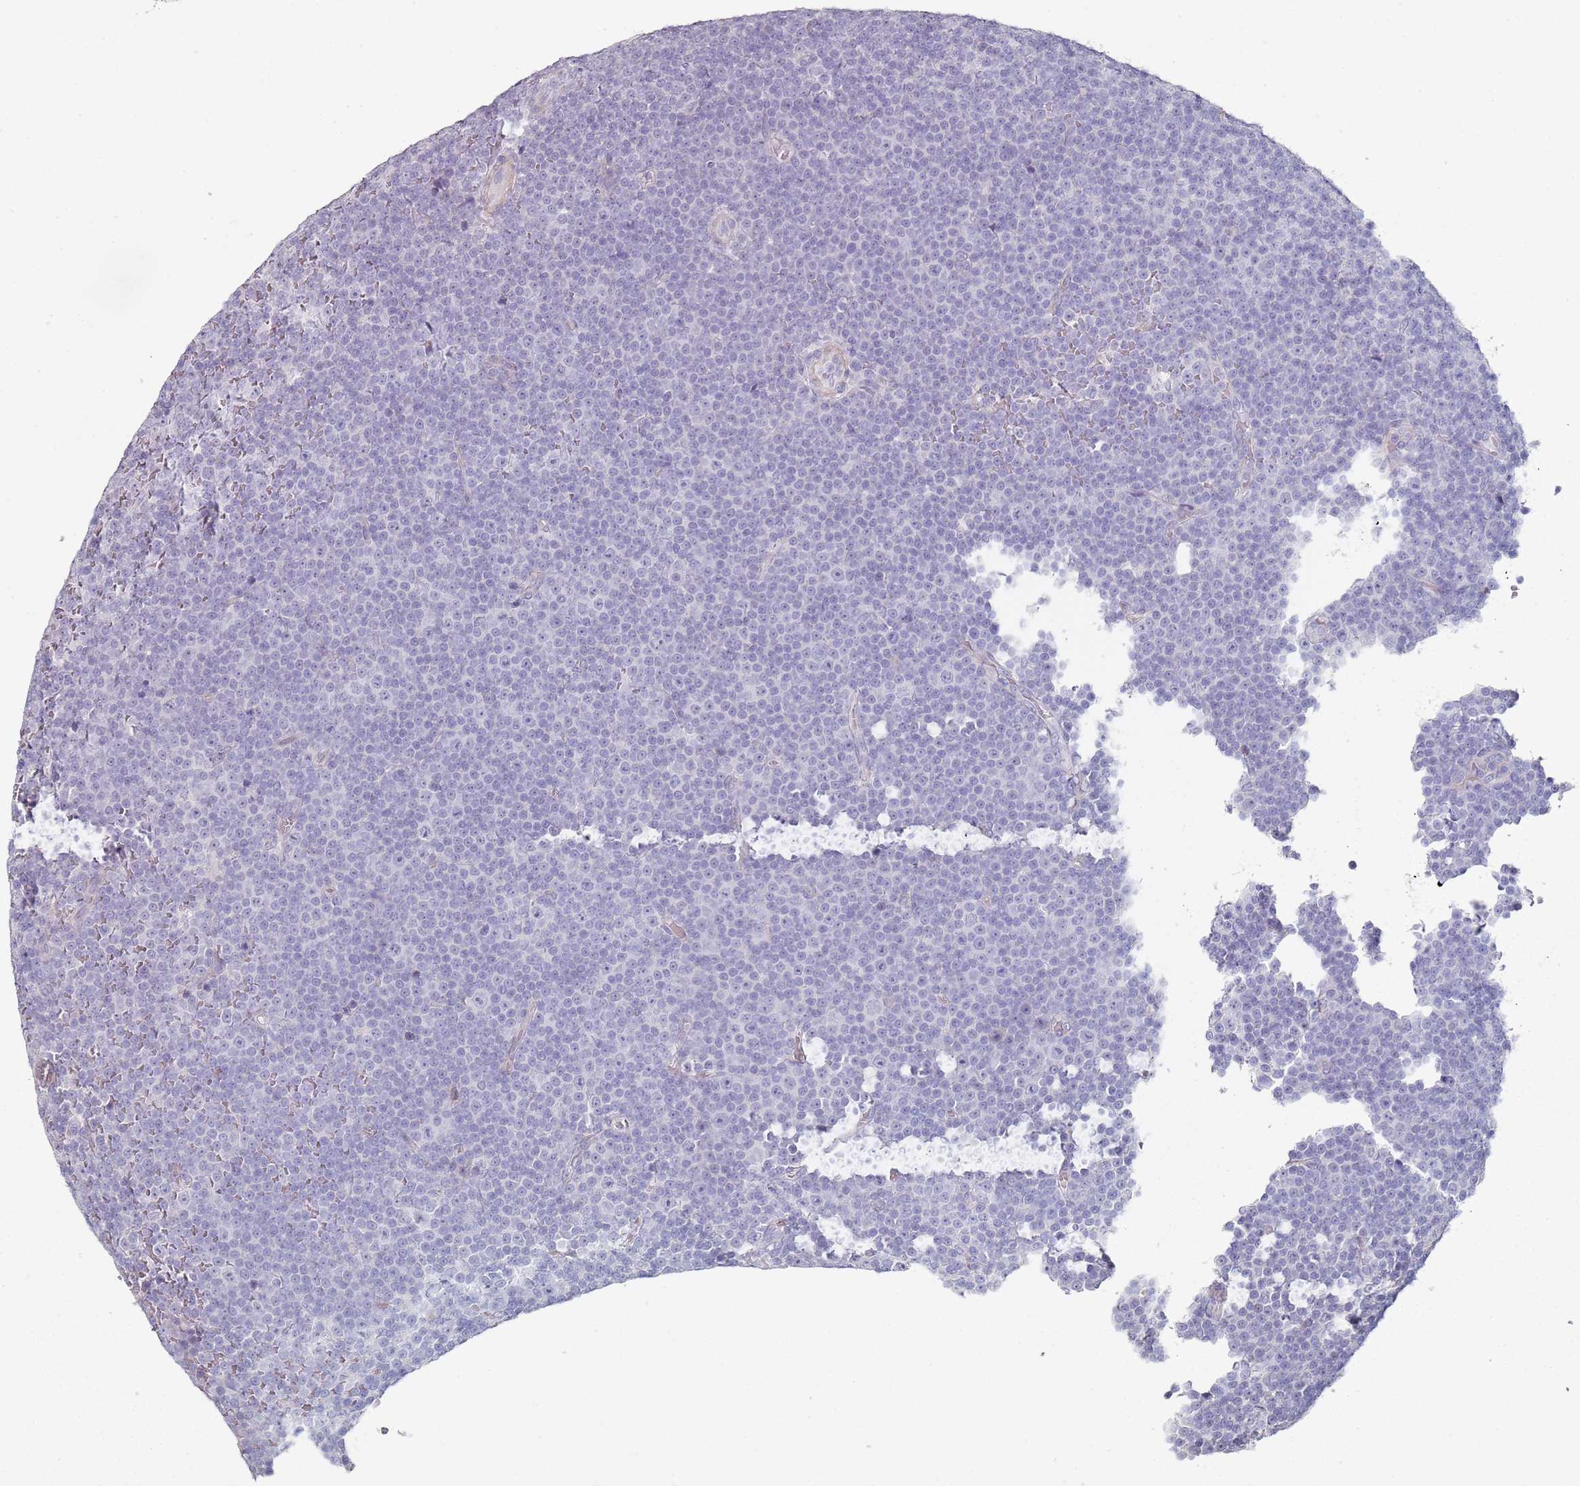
{"staining": {"intensity": "negative", "quantity": "none", "location": "none"}, "tissue": "lymphoma", "cell_type": "Tumor cells", "image_type": "cancer", "snomed": [{"axis": "morphology", "description": "Malignant lymphoma, non-Hodgkin's type, Low grade"}, {"axis": "topography", "description": "Lymph node"}], "caption": "DAB (3,3'-diaminobenzidine) immunohistochemical staining of human lymphoma exhibits no significant expression in tumor cells.", "gene": "DNAH11", "patient": {"sex": "female", "age": 67}}